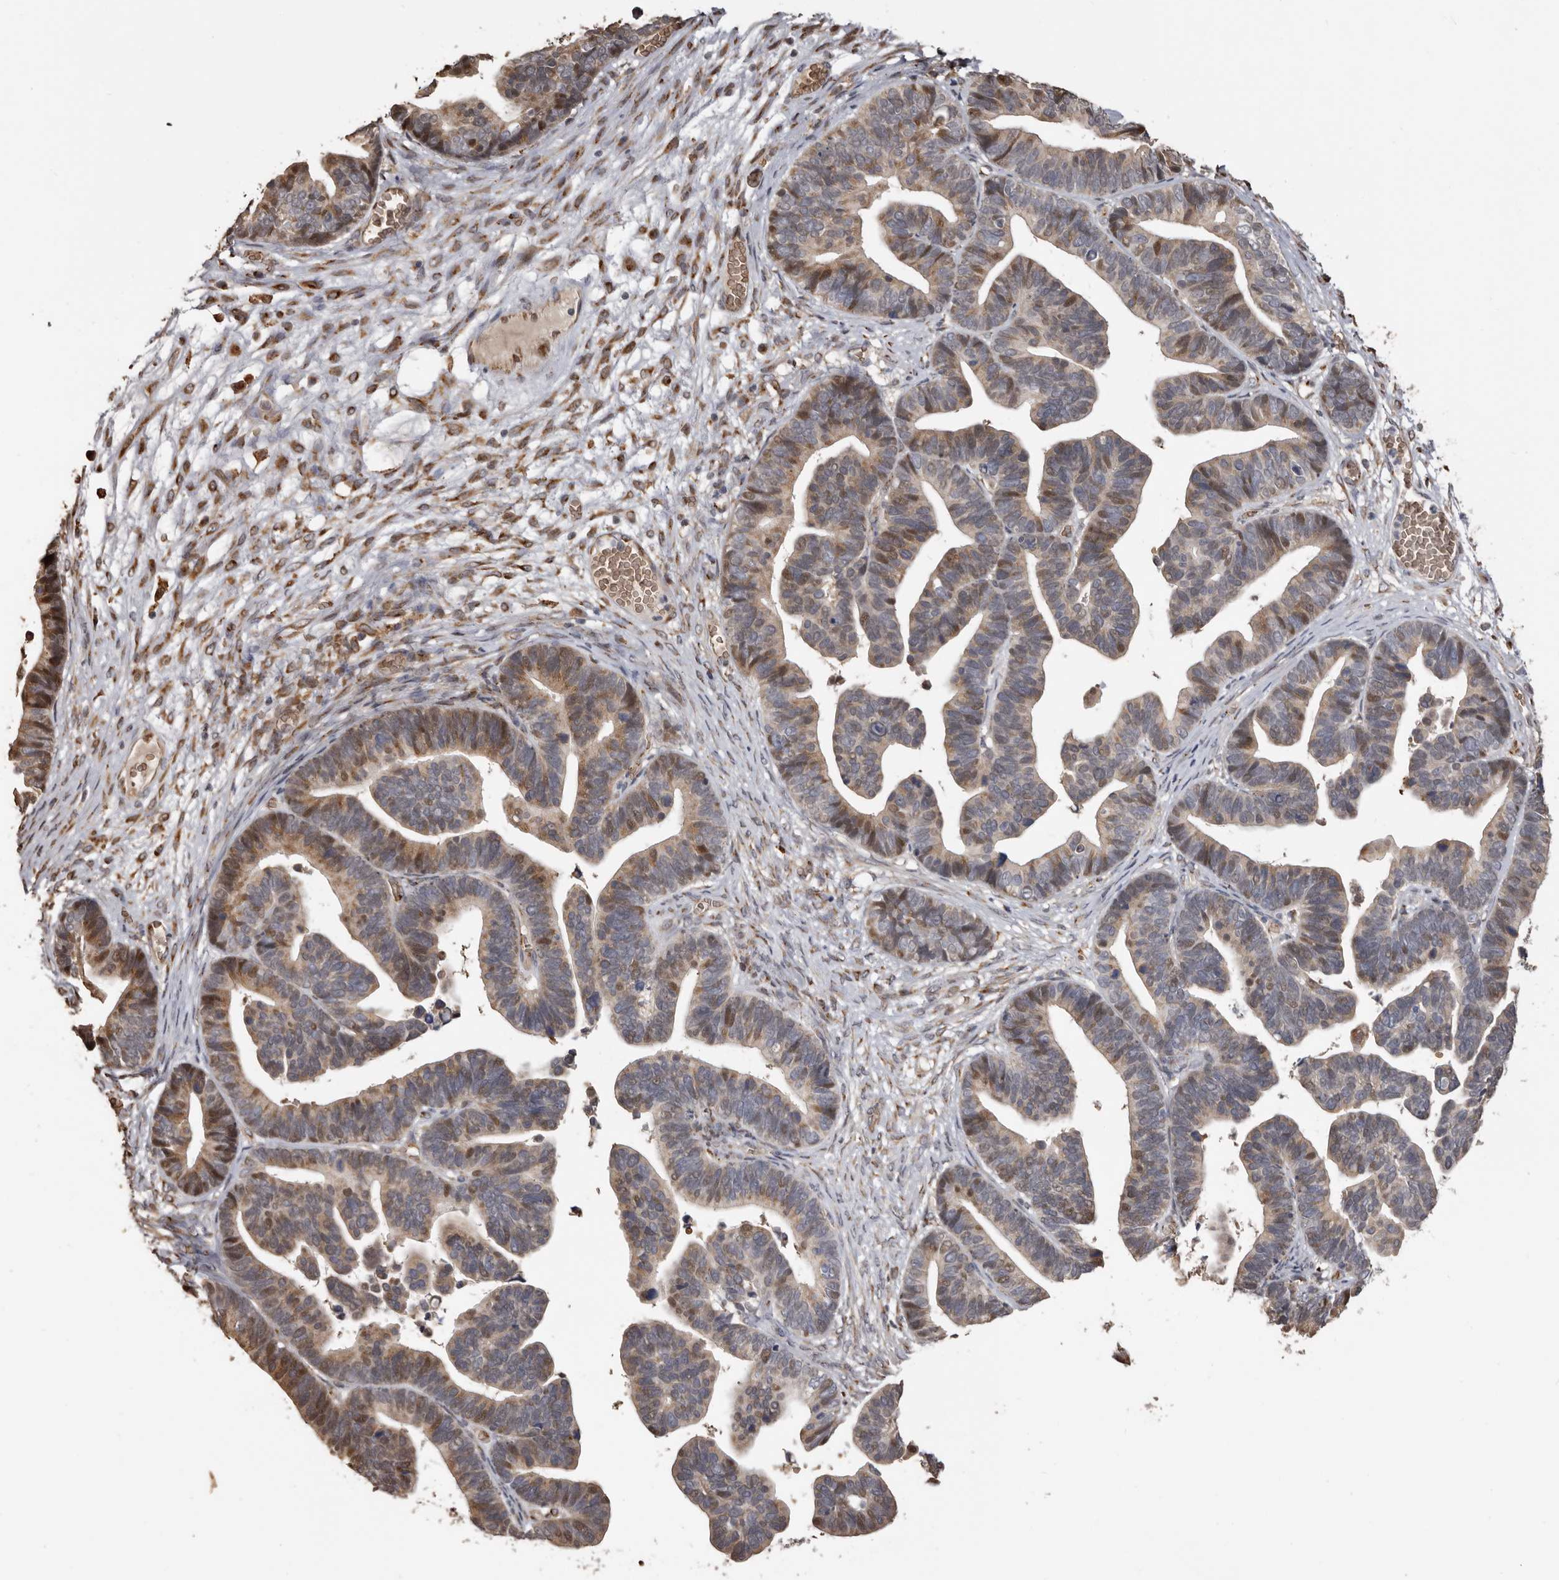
{"staining": {"intensity": "moderate", "quantity": "25%-75%", "location": "cytoplasmic/membranous,nuclear"}, "tissue": "ovarian cancer", "cell_type": "Tumor cells", "image_type": "cancer", "snomed": [{"axis": "morphology", "description": "Cystadenocarcinoma, serous, NOS"}, {"axis": "topography", "description": "Ovary"}], "caption": "A histopathology image of human ovarian cancer (serous cystadenocarcinoma) stained for a protein exhibits moderate cytoplasmic/membranous and nuclear brown staining in tumor cells.", "gene": "ENTREP1", "patient": {"sex": "female", "age": 56}}